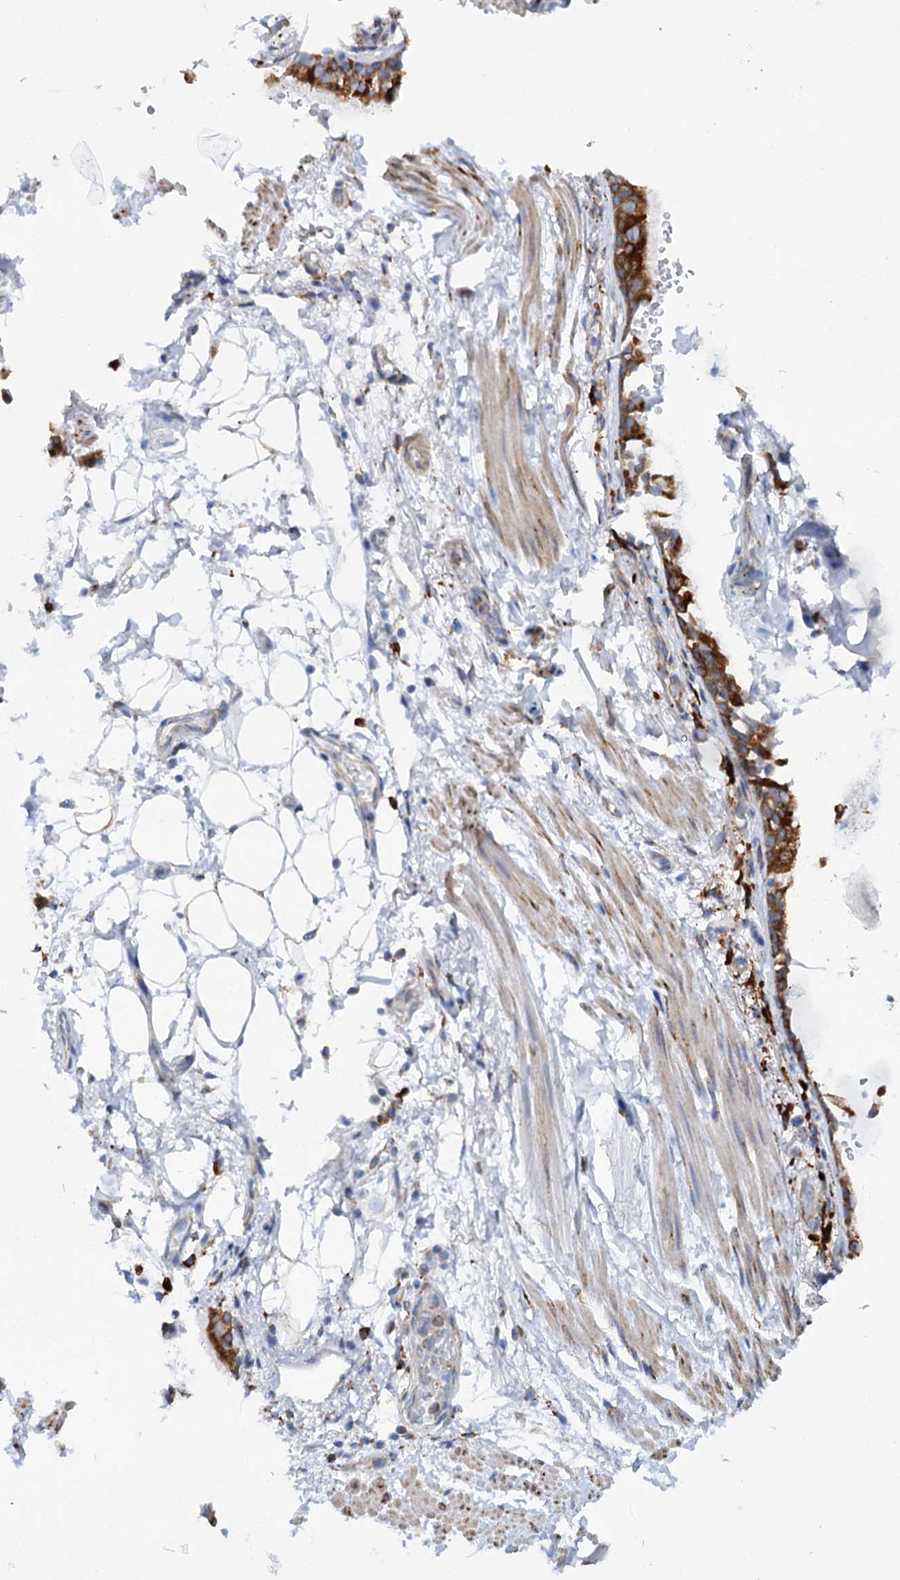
{"staining": {"intensity": "negative", "quantity": "none", "location": "none"}, "tissue": "adipose tissue", "cell_type": "Adipocytes", "image_type": "normal", "snomed": [{"axis": "morphology", "description": "Normal tissue, NOS"}, {"axis": "topography", "description": "Lymph node"}, {"axis": "topography", "description": "Cartilage tissue"}, {"axis": "topography", "description": "Bronchus"}], "caption": "IHC of benign adipose tissue shows no positivity in adipocytes.", "gene": "SHE", "patient": {"sex": "male", "age": 63}}